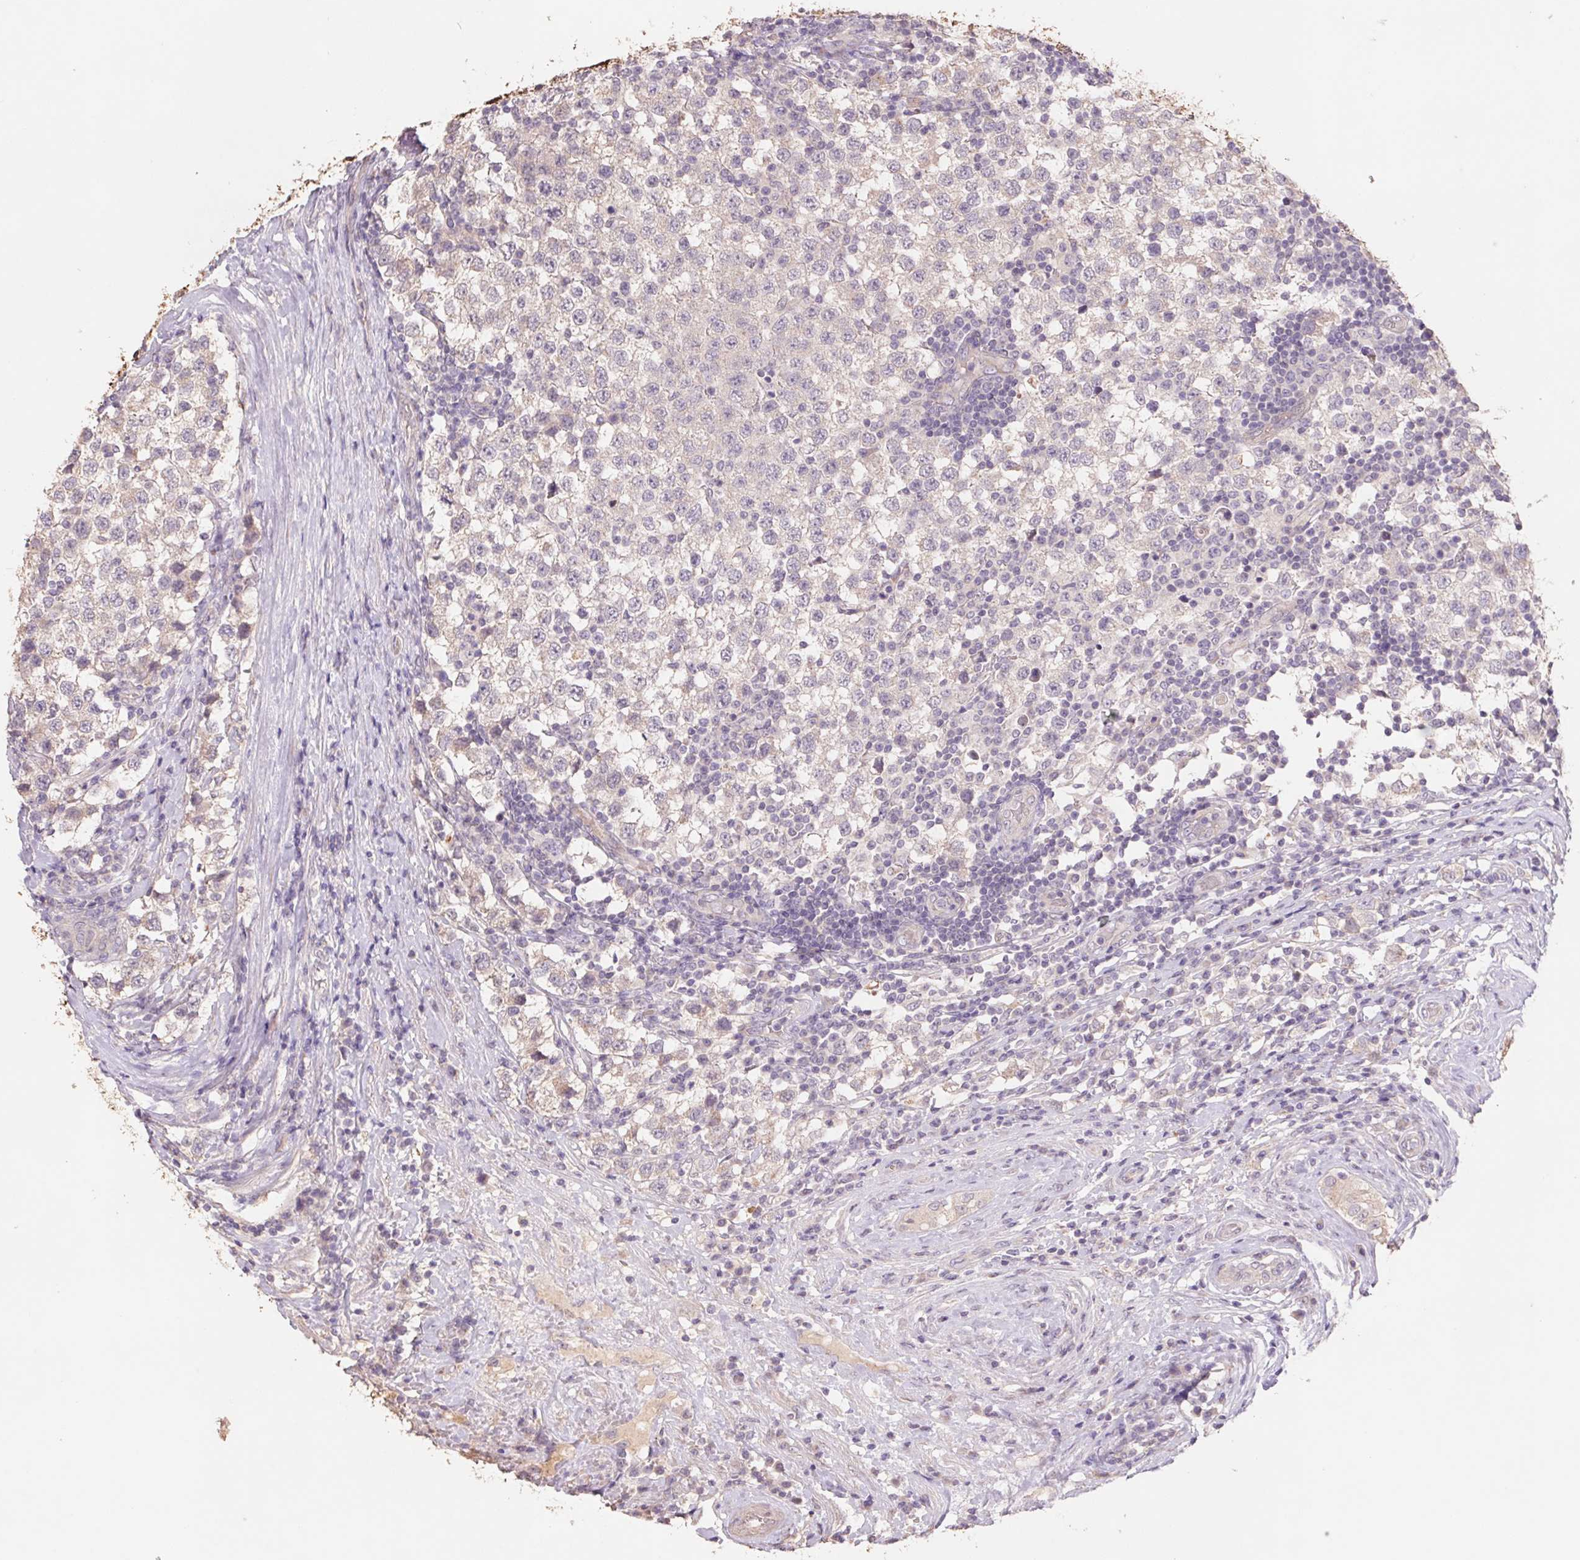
{"staining": {"intensity": "weak", "quantity": "<25%", "location": "cytoplasmic/membranous"}, "tissue": "testis cancer", "cell_type": "Tumor cells", "image_type": "cancer", "snomed": [{"axis": "morphology", "description": "Seminoma, NOS"}, {"axis": "topography", "description": "Testis"}], "caption": "A histopathology image of human testis seminoma is negative for staining in tumor cells.", "gene": "GRM2", "patient": {"sex": "male", "age": 34}}